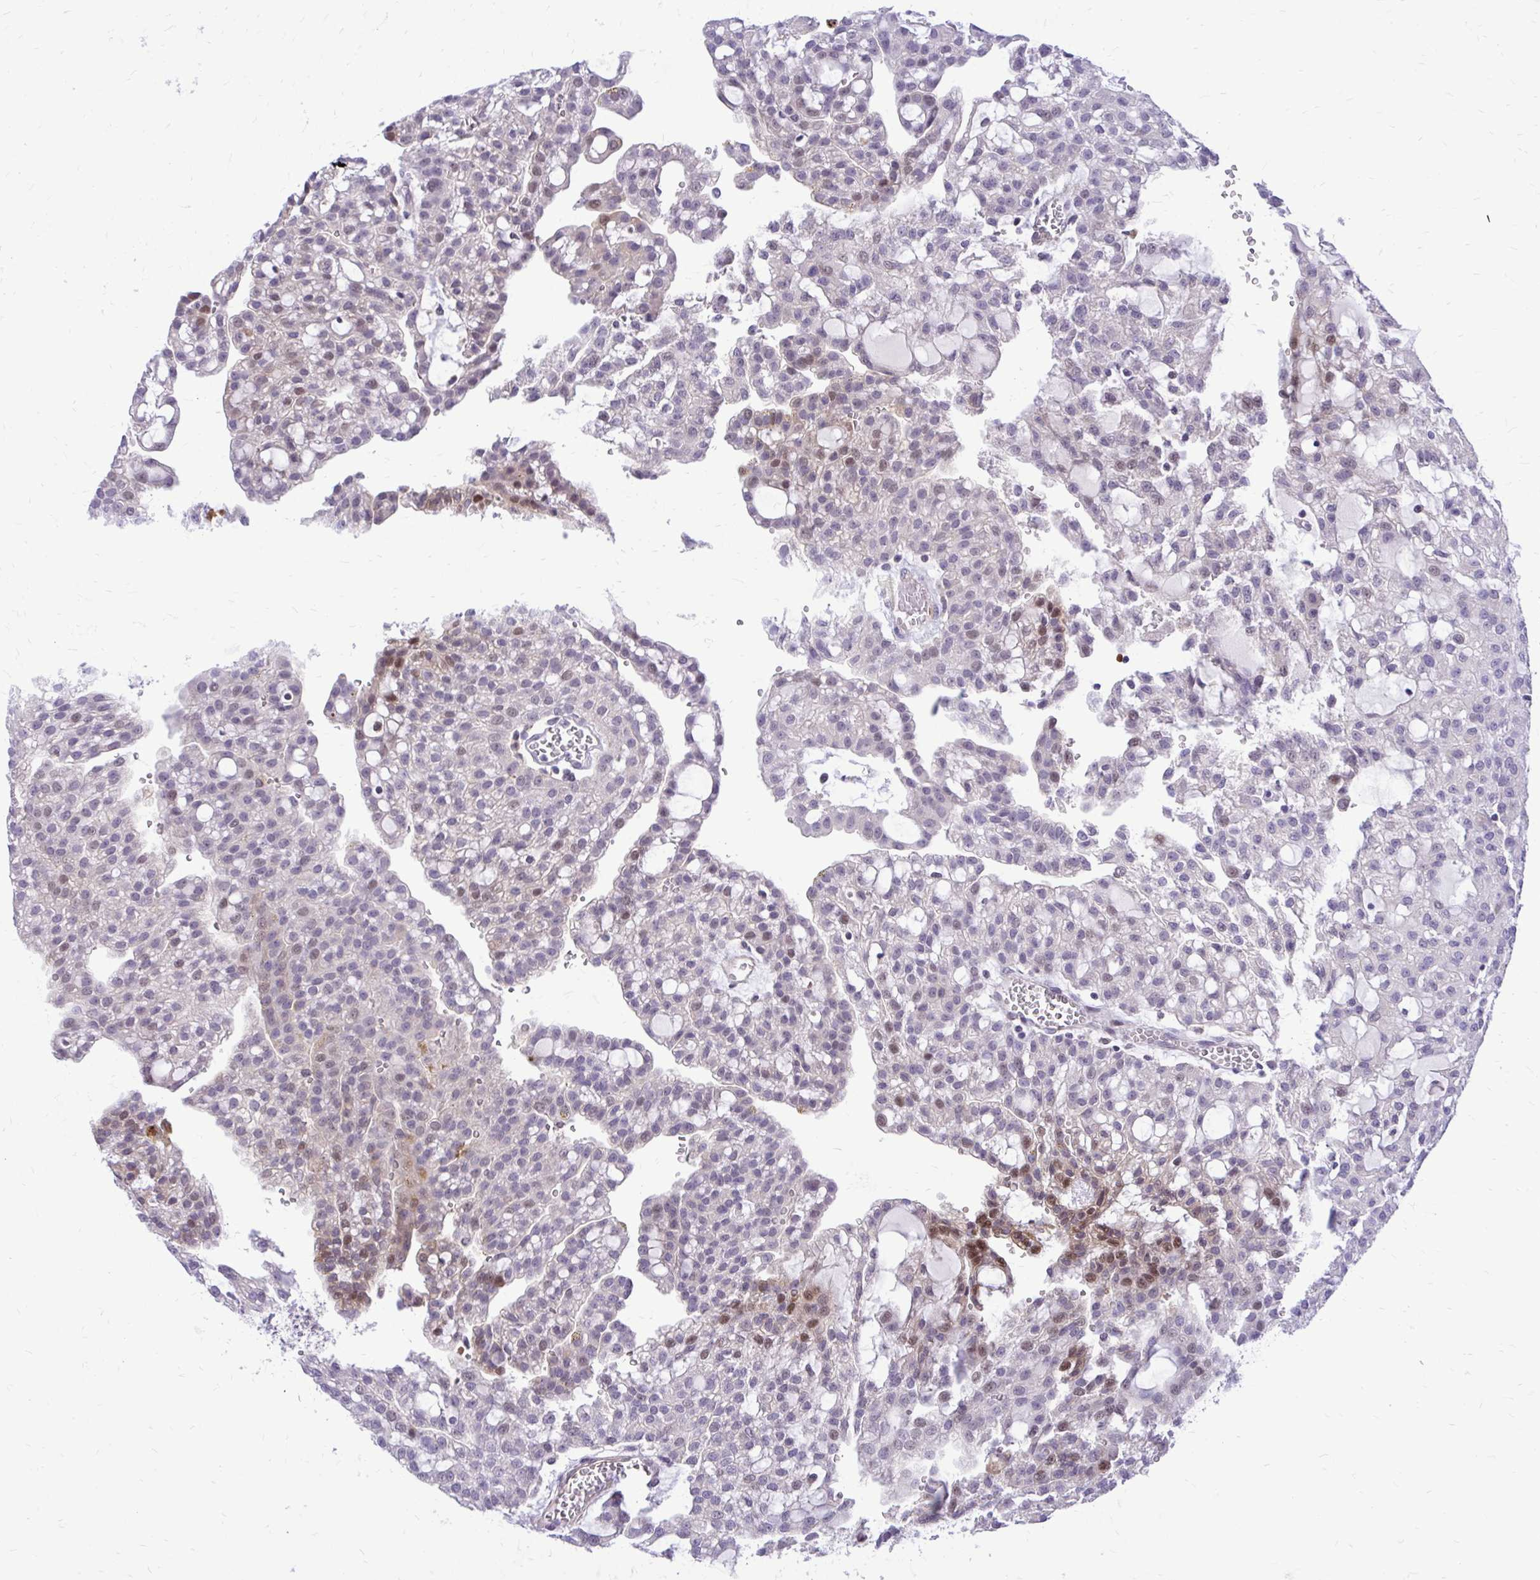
{"staining": {"intensity": "moderate", "quantity": "<25%", "location": "nuclear"}, "tissue": "renal cancer", "cell_type": "Tumor cells", "image_type": "cancer", "snomed": [{"axis": "morphology", "description": "Adenocarcinoma, NOS"}, {"axis": "topography", "description": "Kidney"}], "caption": "This is an image of immunohistochemistry (IHC) staining of renal cancer (adenocarcinoma), which shows moderate expression in the nuclear of tumor cells.", "gene": "ZBTB25", "patient": {"sex": "male", "age": 63}}